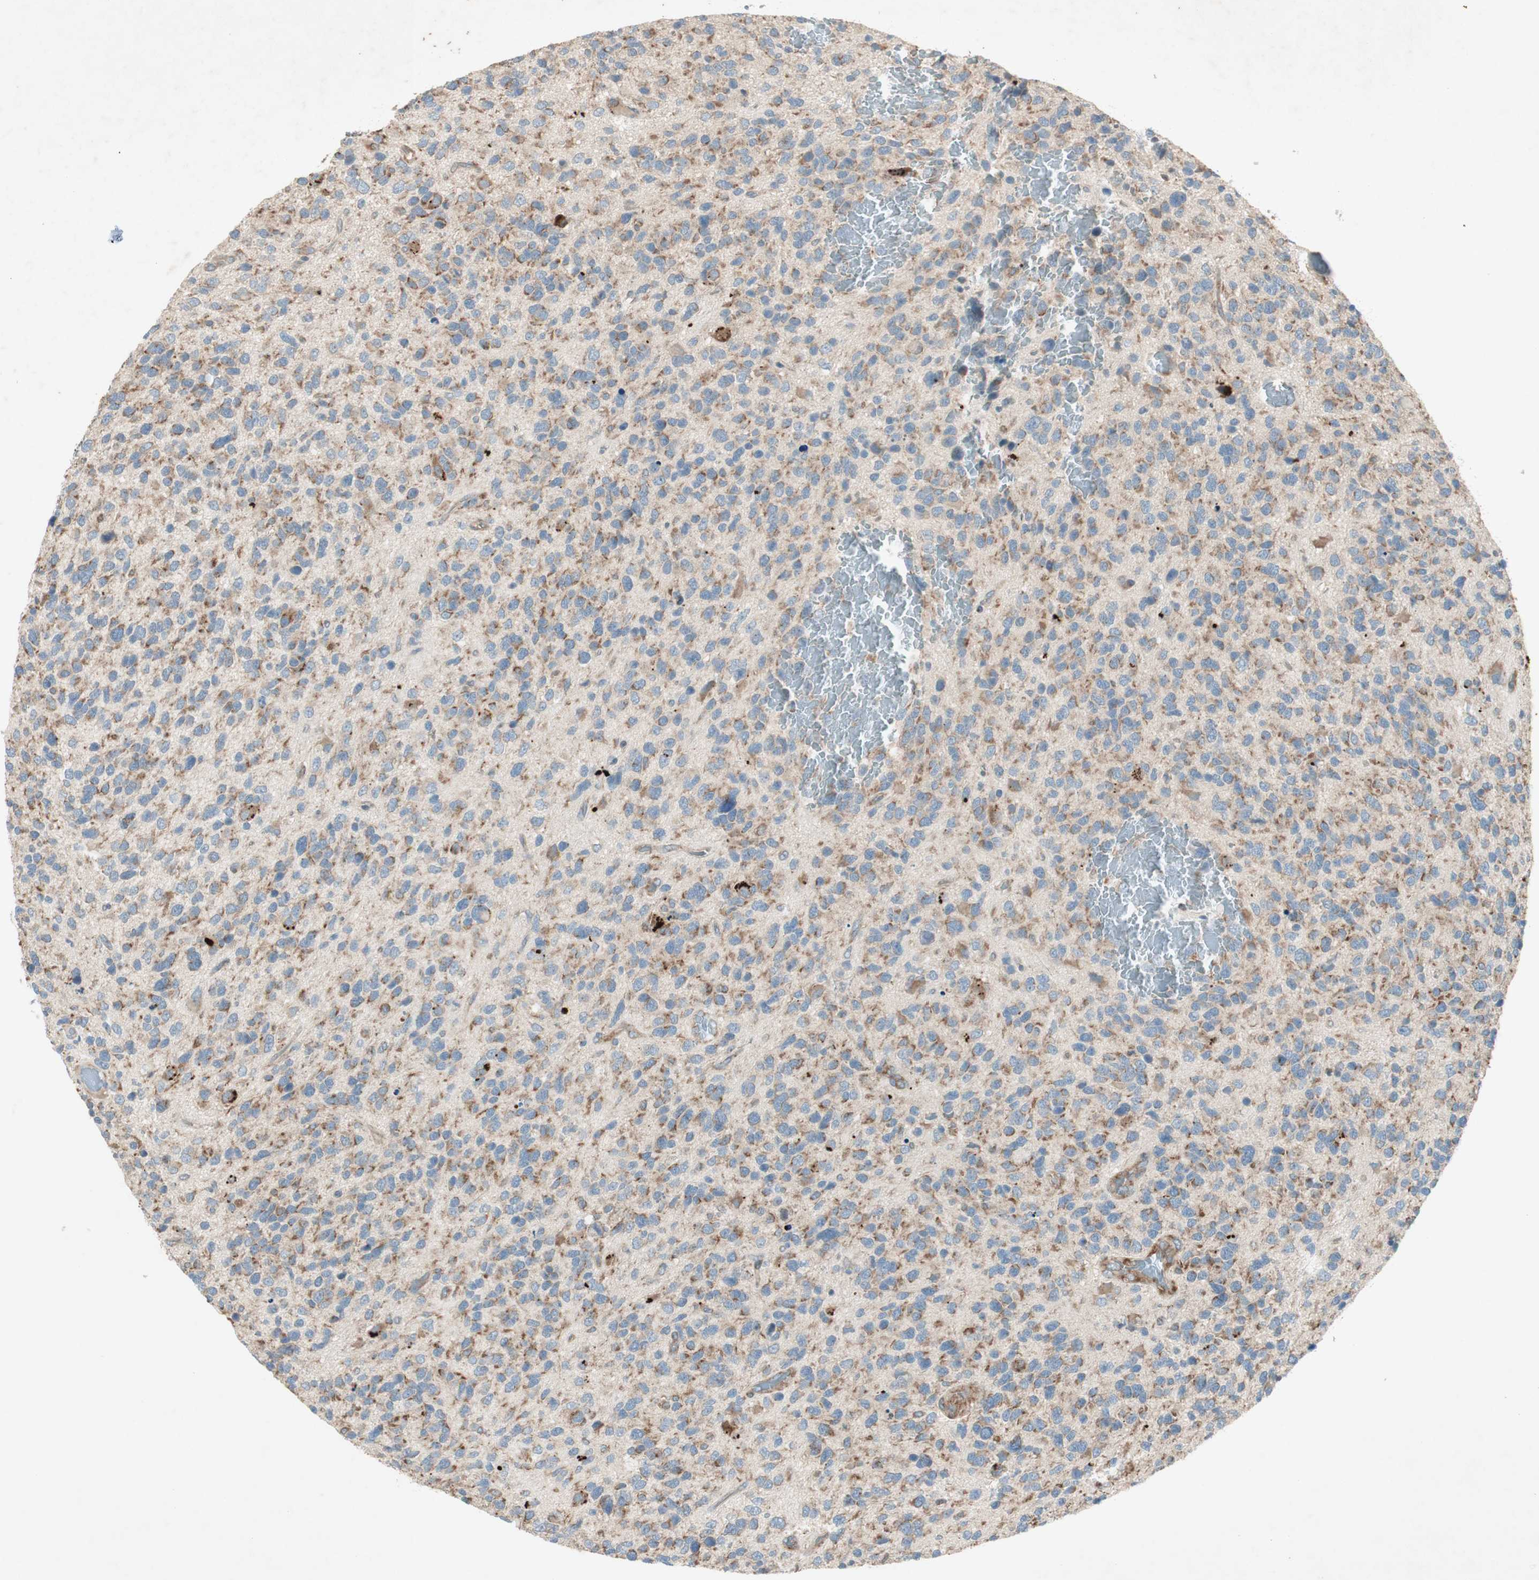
{"staining": {"intensity": "moderate", "quantity": ">75%", "location": "cytoplasmic/membranous"}, "tissue": "glioma", "cell_type": "Tumor cells", "image_type": "cancer", "snomed": [{"axis": "morphology", "description": "Glioma, malignant, High grade"}, {"axis": "topography", "description": "Brain"}], "caption": "Human malignant high-grade glioma stained with a protein marker reveals moderate staining in tumor cells.", "gene": "RPL23", "patient": {"sex": "female", "age": 58}}